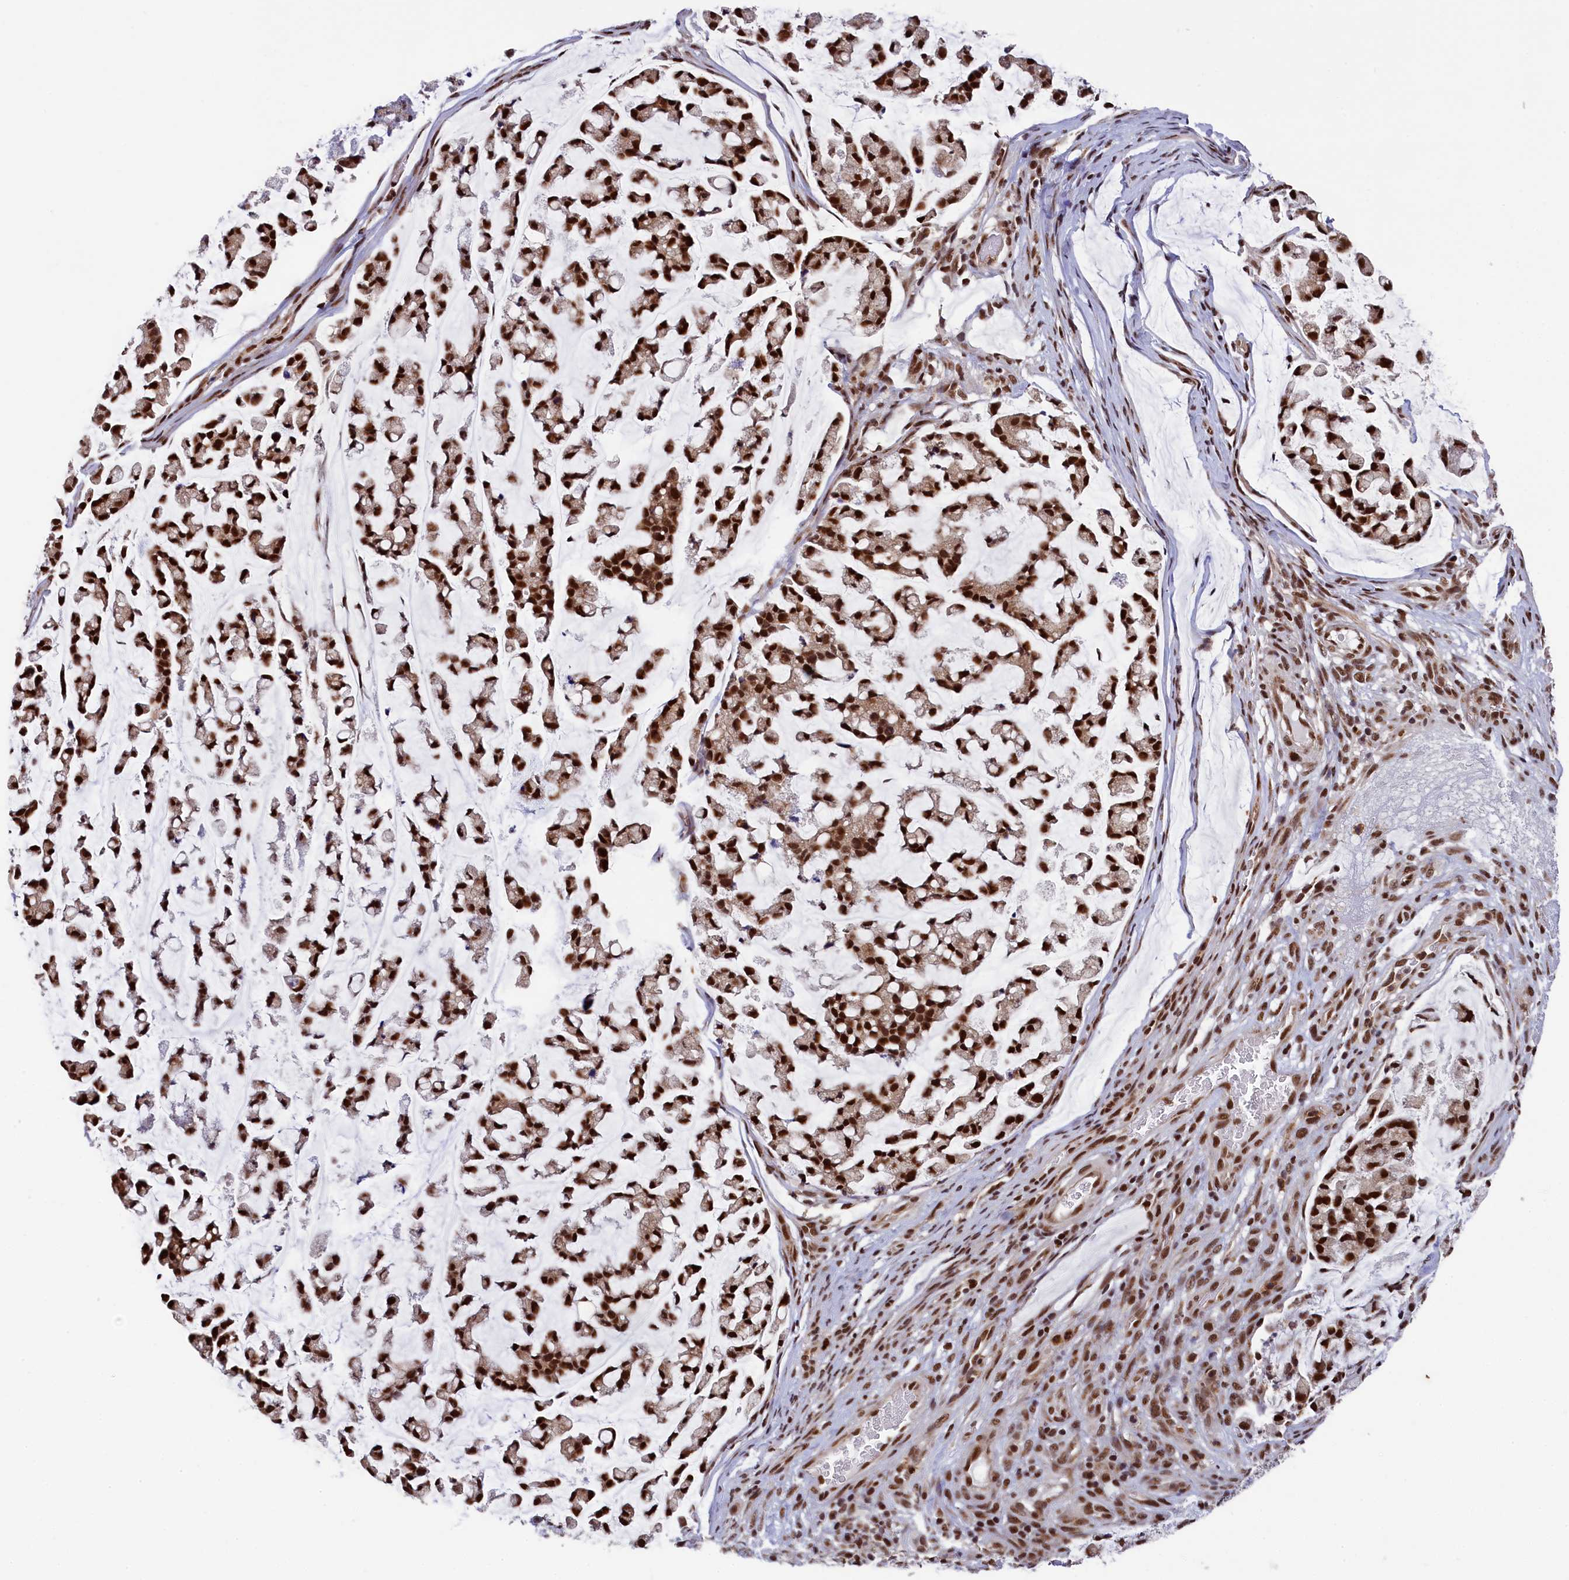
{"staining": {"intensity": "strong", "quantity": ">75%", "location": "cytoplasmic/membranous,nuclear"}, "tissue": "stomach cancer", "cell_type": "Tumor cells", "image_type": "cancer", "snomed": [{"axis": "morphology", "description": "Adenocarcinoma, NOS"}, {"axis": "topography", "description": "Stomach, lower"}], "caption": "There is high levels of strong cytoplasmic/membranous and nuclear expression in tumor cells of stomach cancer, as demonstrated by immunohistochemical staining (brown color).", "gene": "ADIG", "patient": {"sex": "male", "age": 67}}